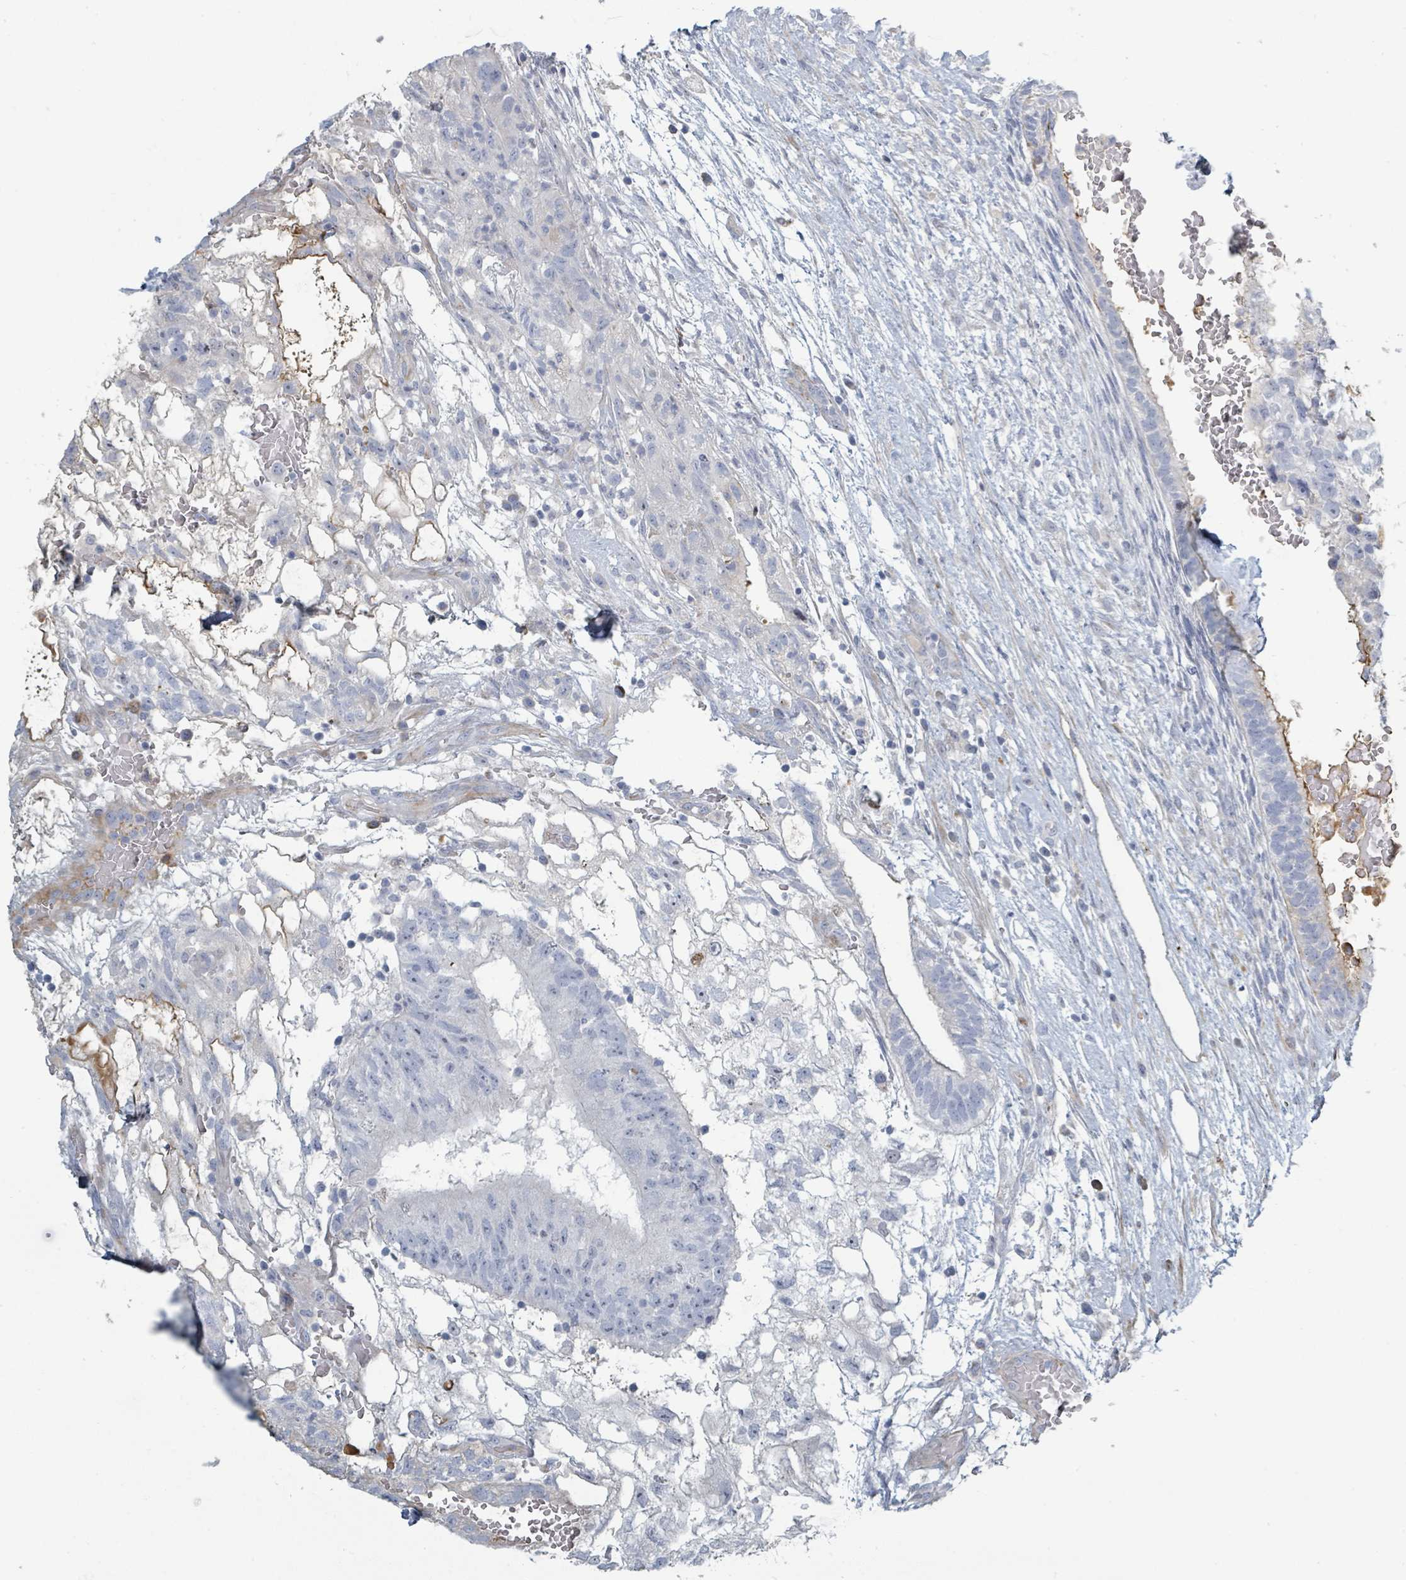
{"staining": {"intensity": "negative", "quantity": "none", "location": "none"}, "tissue": "testis cancer", "cell_type": "Tumor cells", "image_type": "cancer", "snomed": [{"axis": "morphology", "description": "Normal tissue, NOS"}, {"axis": "morphology", "description": "Carcinoma, Embryonal, NOS"}, {"axis": "topography", "description": "Testis"}], "caption": "Immunohistochemistry (IHC) micrograph of embryonal carcinoma (testis) stained for a protein (brown), which exhibits no expression in tumor cells.", "gene": "RAB33B", "patient": {"sex": "male", "age": 32}}